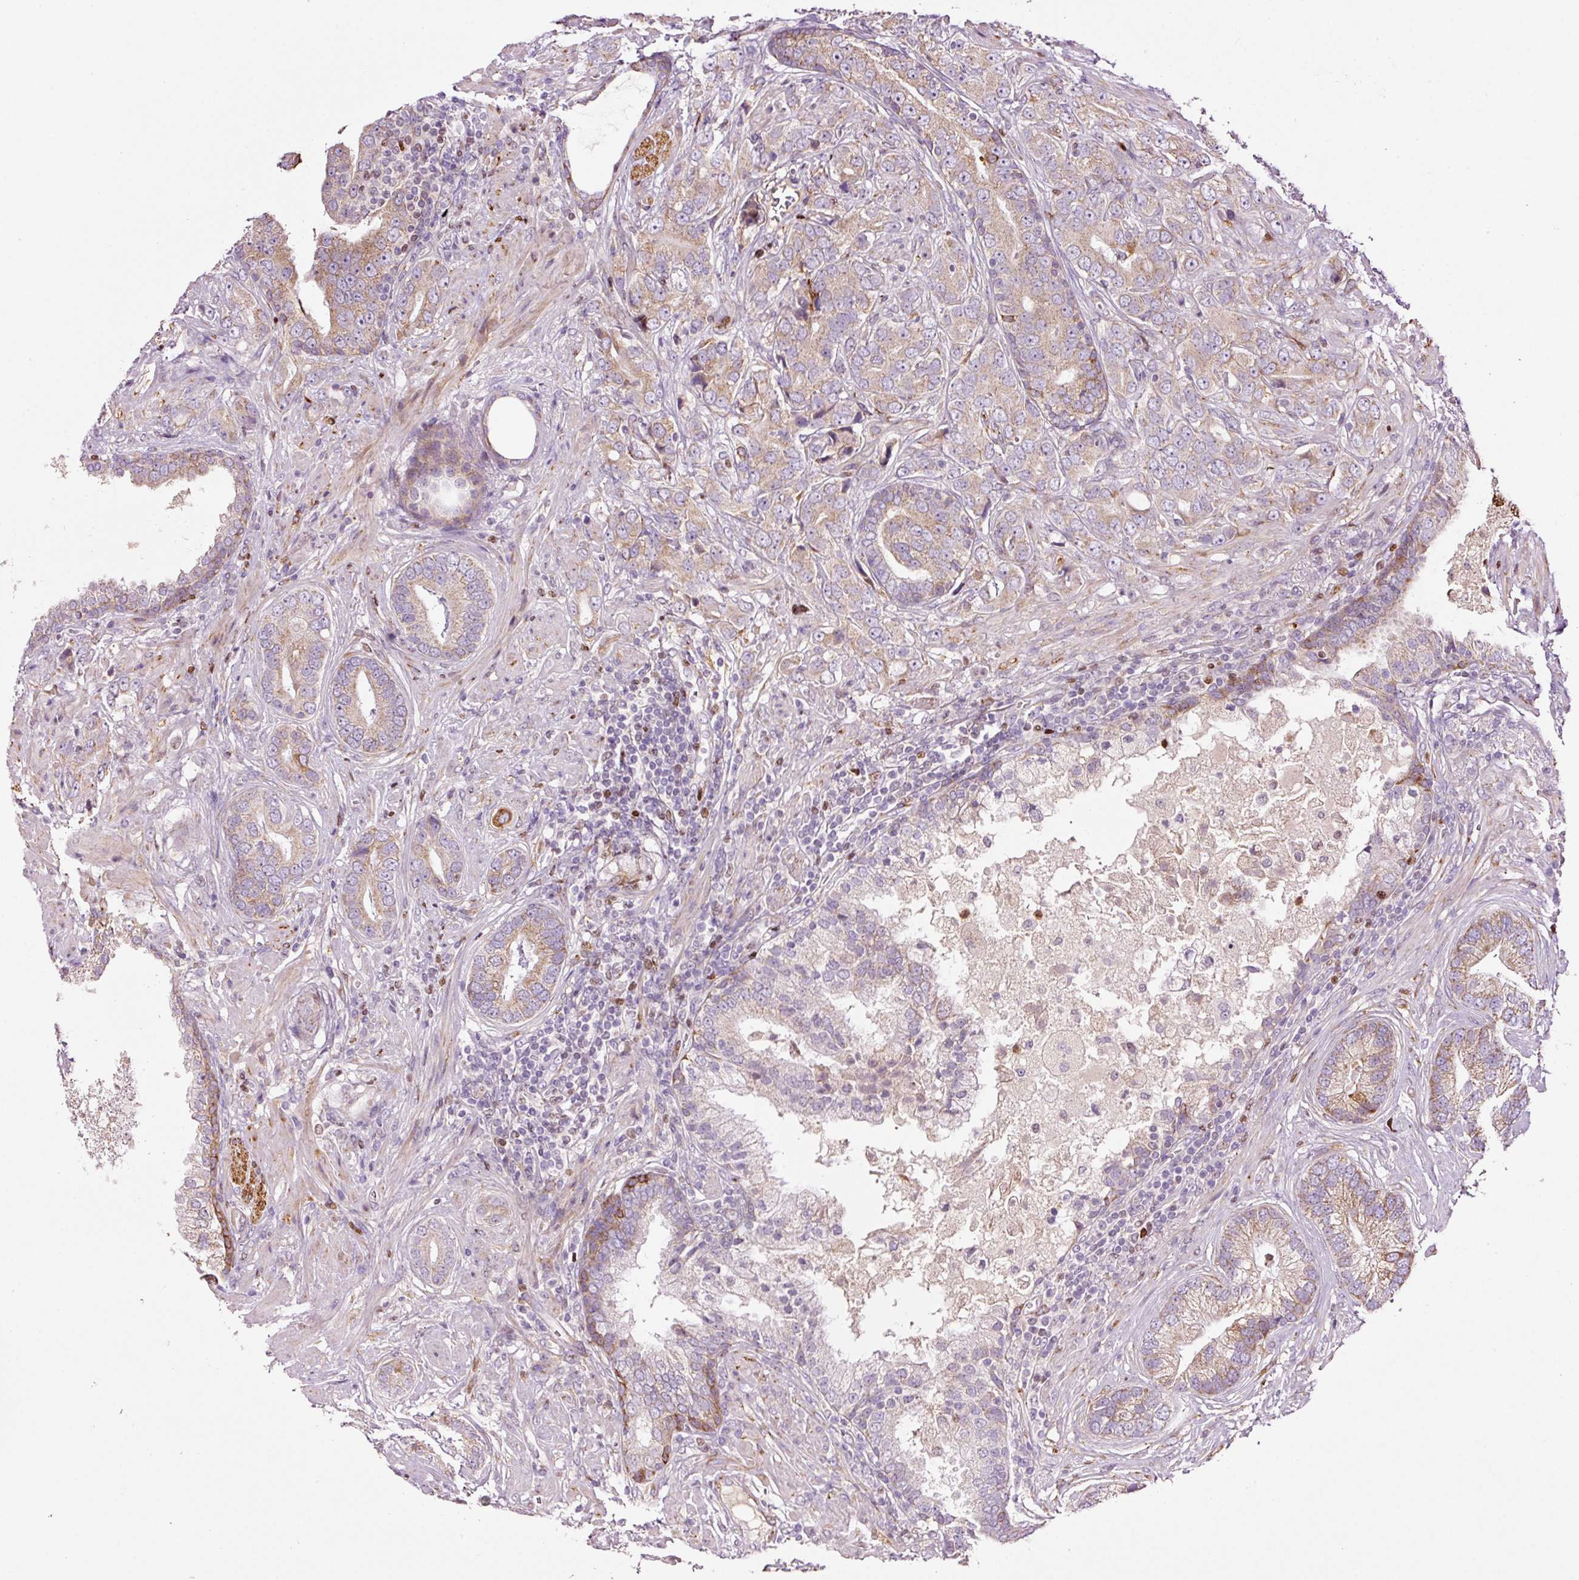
{"staining": {"intensity": "weak", "quantity": "25%-75%", "location": "cytoplasmic/membranous"}, "tissue": "prostate cancer", "cell_type": "Tumor cells", "image_type": "cancer", "snomed": [{"axis": "morphology", "description": "Adenocarcinoma, High grade"}, {"axis": "topography", "description": "Prostate"}], "caption": "High-magnification brightfield microscopy of adenocarcinoma (high-grade) (prostate) stained with DAB (3,3'-diaminobenzidine) (brown) and counterstained with hematoxylin (blue). tumor cells exhibit weak cytoplasmic/membranous expression is seen in approximately25%-75% of cells. Nuclei are stained in blue.", "gene": "TMEM8B", "patient": {"sex": "male", "age": 55}}